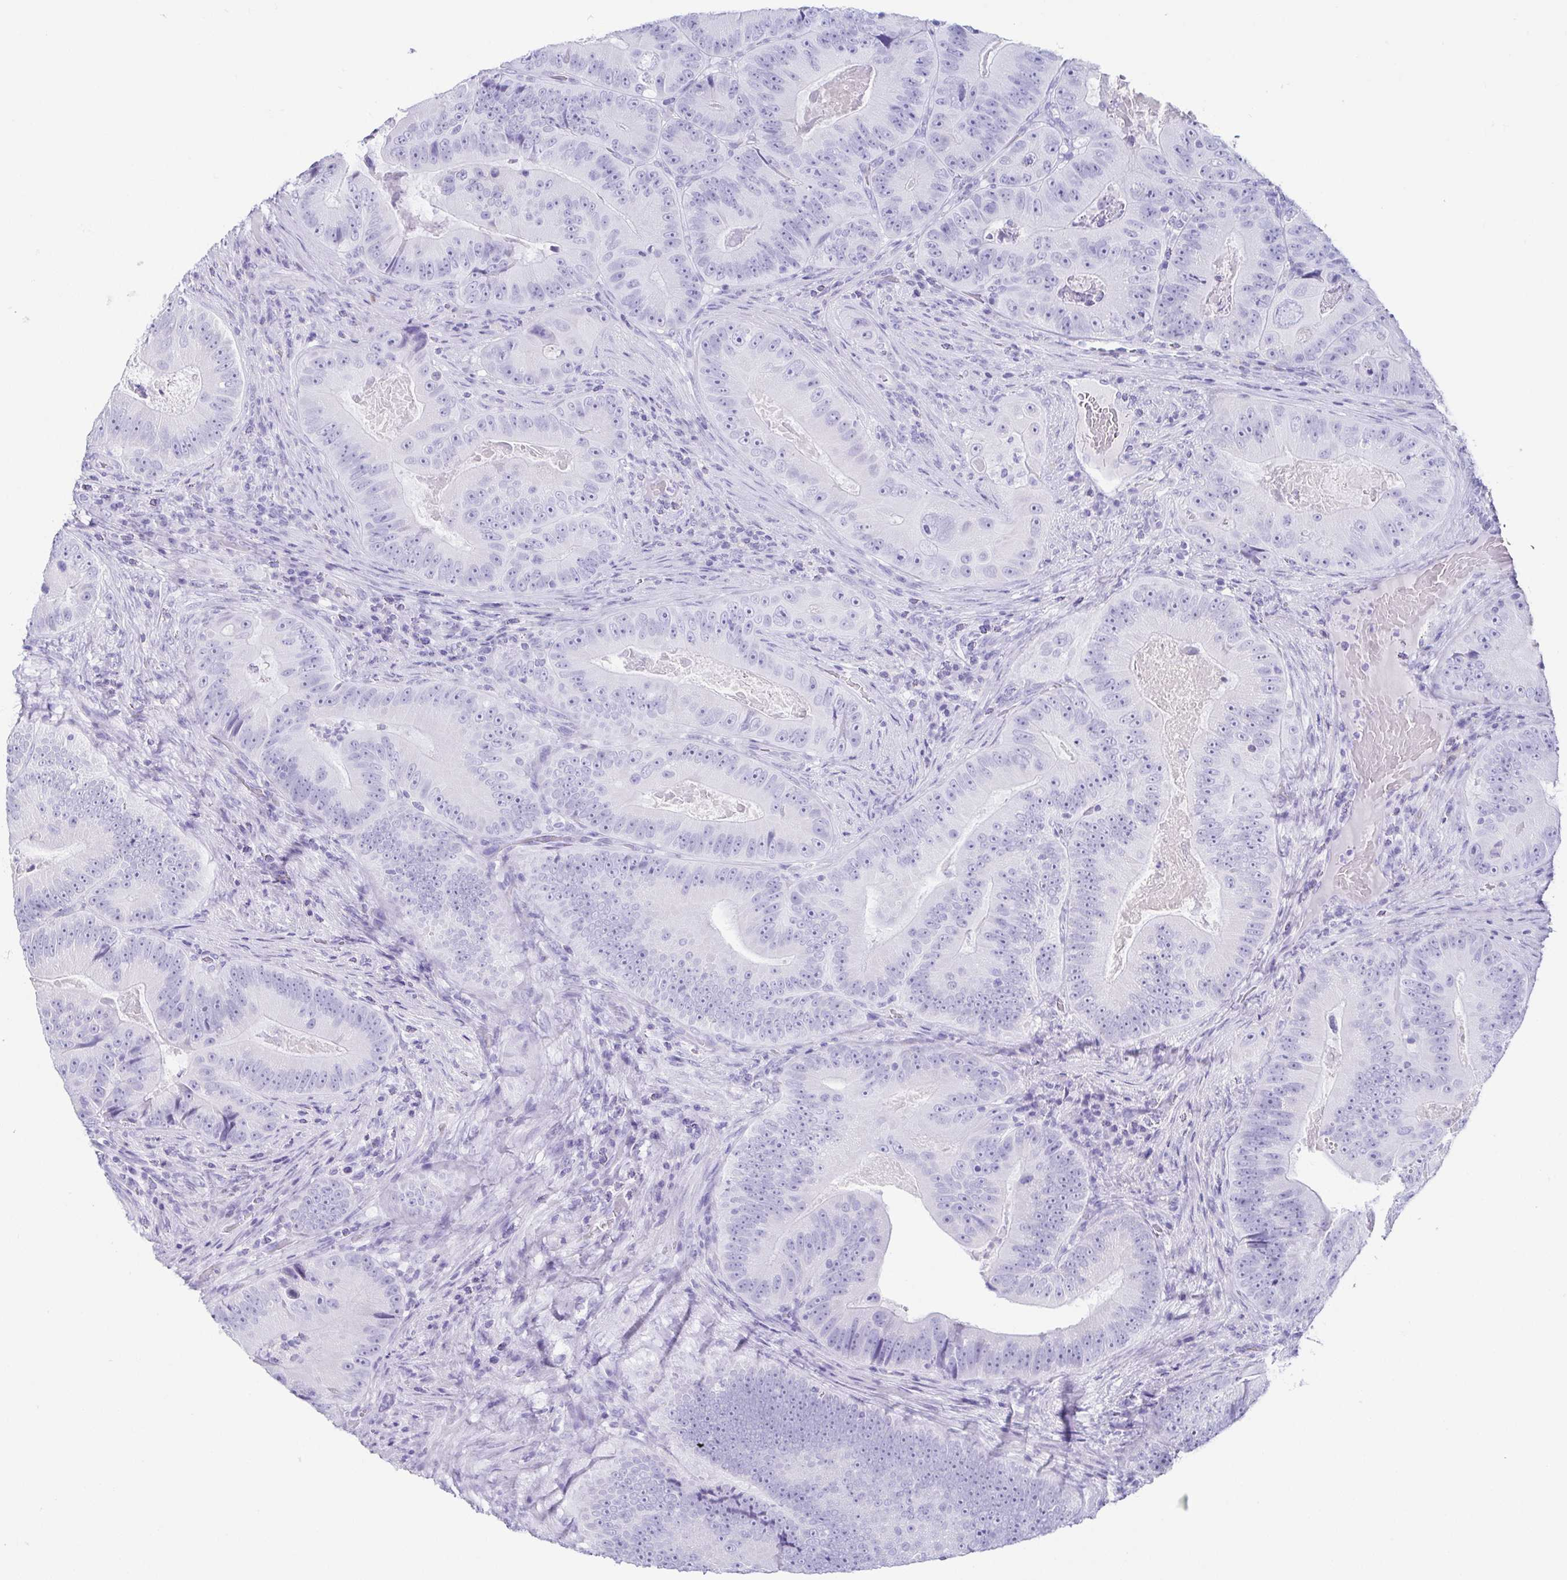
{"staining": {"intensity": "negative", "quantity": "none", "location": "none"}, "tissue": "colorectal cancer", "cell_type": "Tumor cells", "image_type": "cancer", "snomed": [{"axis": "morphology", "description": "Adenocarcinoma, NOS"}, {"axis": "topography", "description": "Colon"}], "caption": "Tumor cells show no significant staining in colorectal adenocarcinoma. The staining is performed using DAB (3,3'-diaminobenzidine) brown chromogen with nuclei counter-stained in using hematoxylin.", "gene": "CD164L2", "patient": {"sex": "female", "age": 86}}